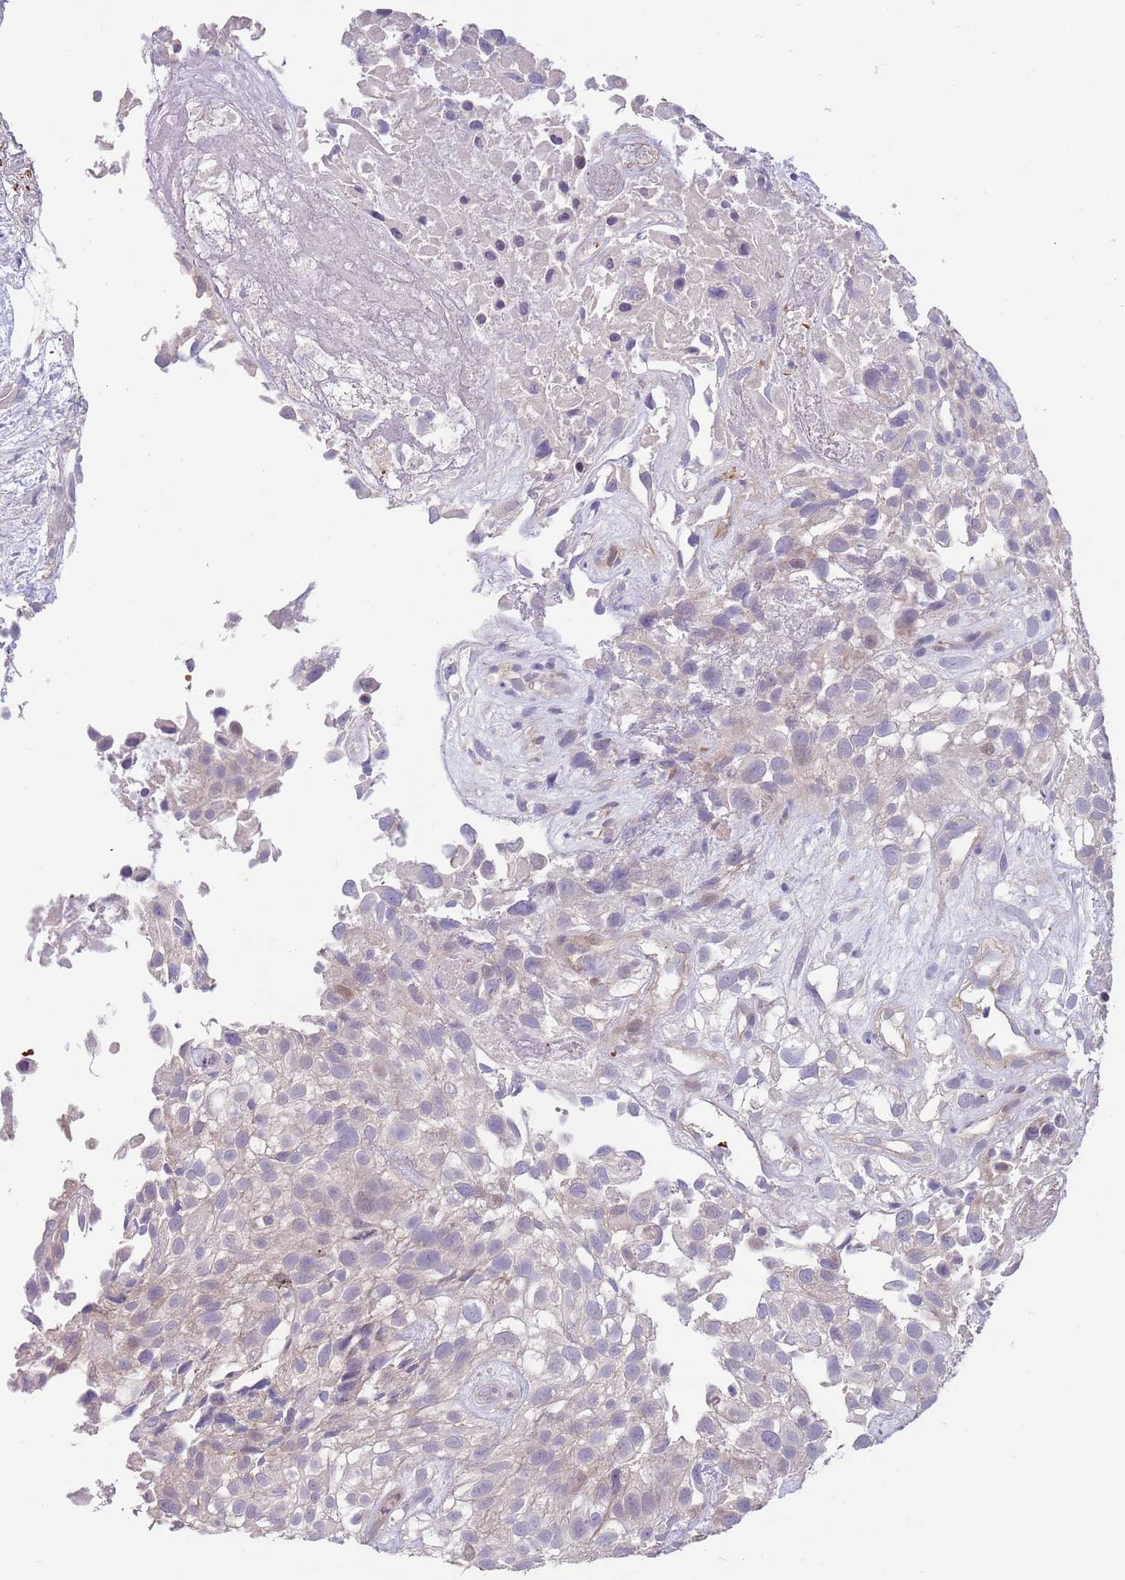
{"staining": {"intensity": "negative", "quantity": "none", "location": "none"}, "tissue": "urothelial cancer", "cell_type": "Tumor cells", "image_type": "cancer", "snomed": [{"axis": "morphology", "description": "Urothelial carcinoma, High grade"}, {"axis": "topography", "description": "Urinary bladder"}], "caption": "IHC micrograph of neoplastic tissue: human high-grade urothelial carcinoma stained with DAB demonstrates no significant protein expression in tumor cells.", "gene": "ZNF14", "patient": {"sex": "male", "age": 56}}